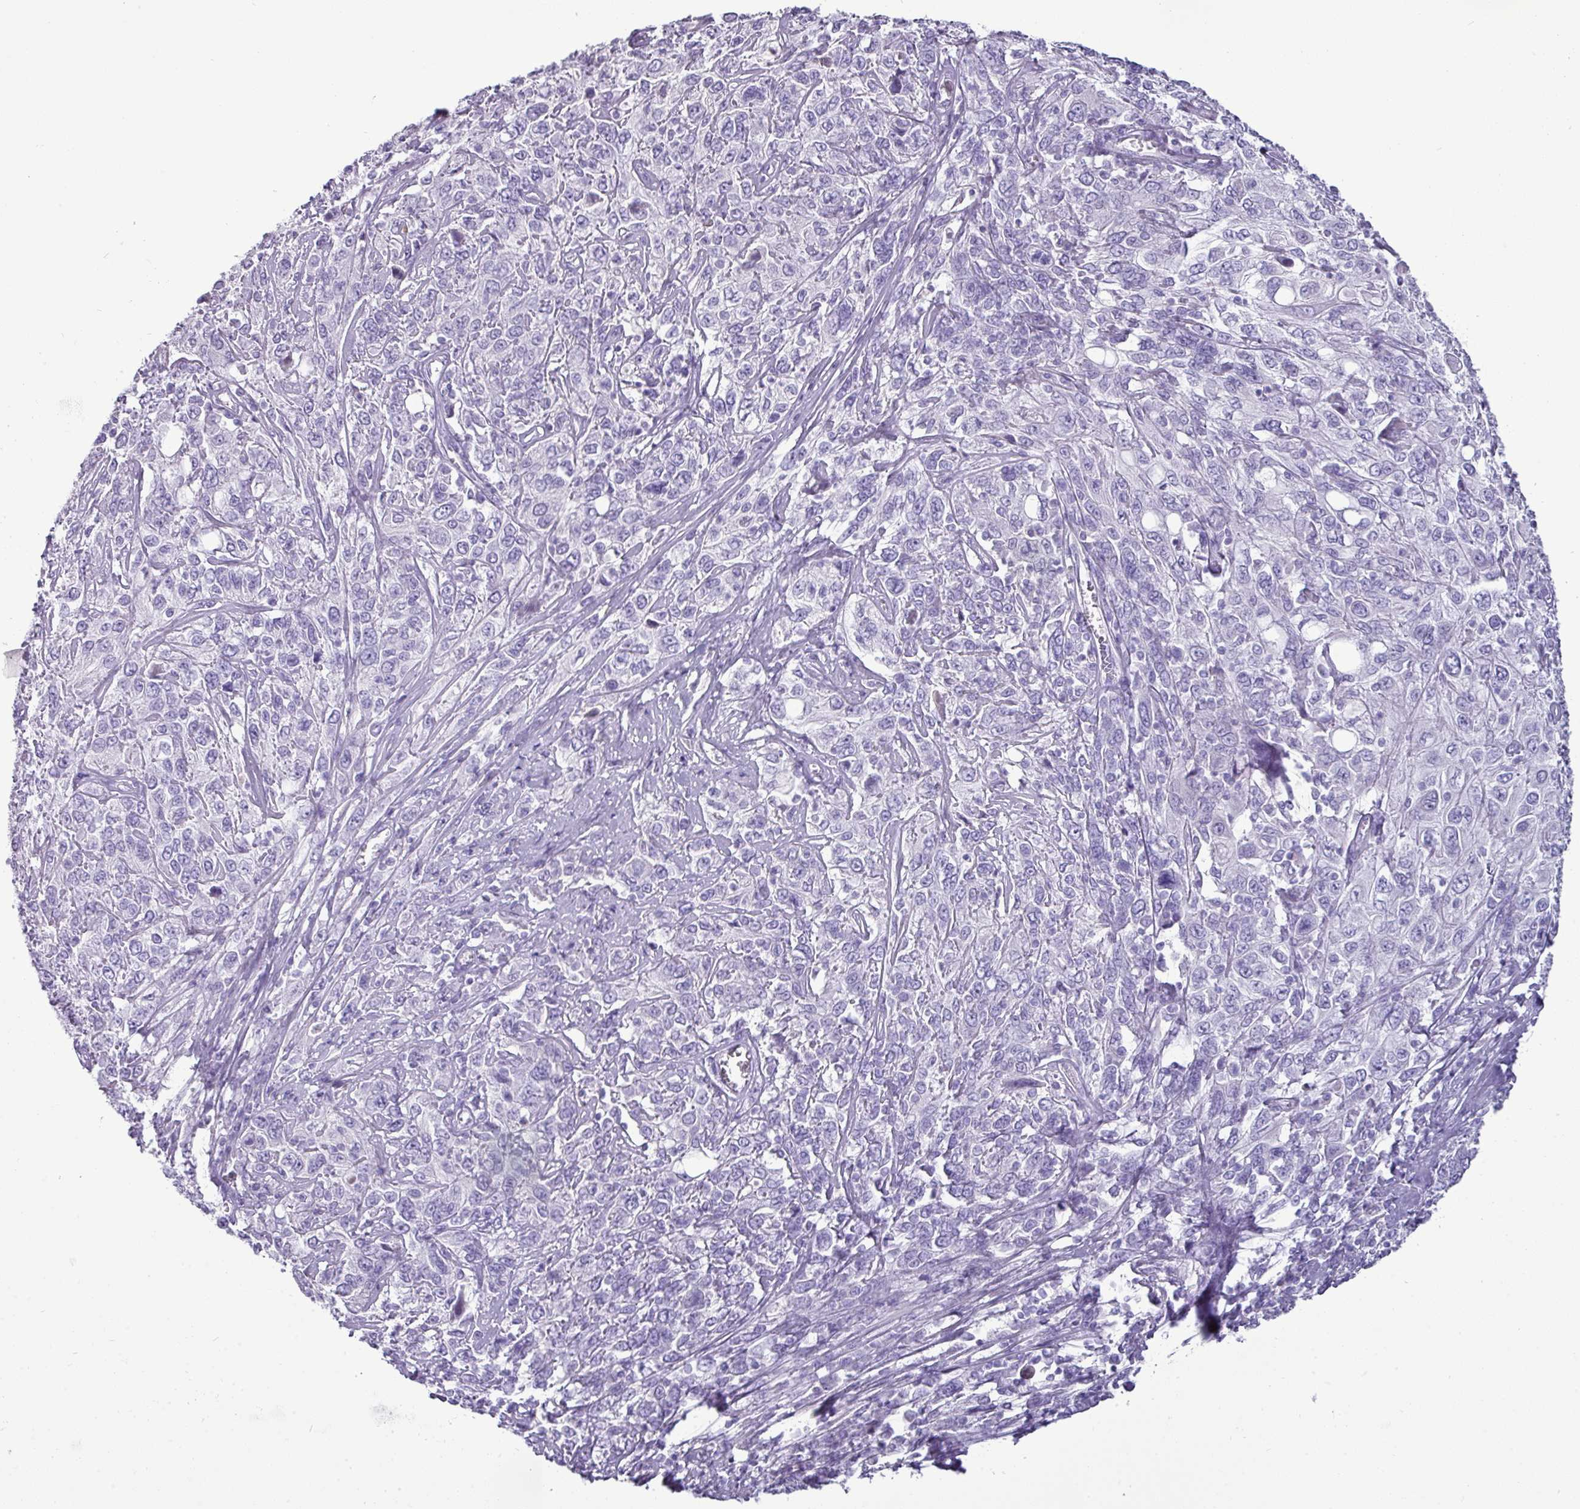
{"staining": {"intensity": "negative", "quantity": "none", "location": "none"}, "tissue": "cervical cancer", "cell_type": "Tumor cells", "image_type": "cancer", "snomed": [{"axis": "morphology", "description": "Squamous cell carcinoma, NOS"}, {"axis": "topography", "description": "Cervix"}], "caption": "A high-resolution image shows immunohistochemistry (IHC) staining of cervical cancer, which exhibits no significant expression in tumor cells.", "gene": "GSTA3", "patient": {"sex": "female", "age": 46}}